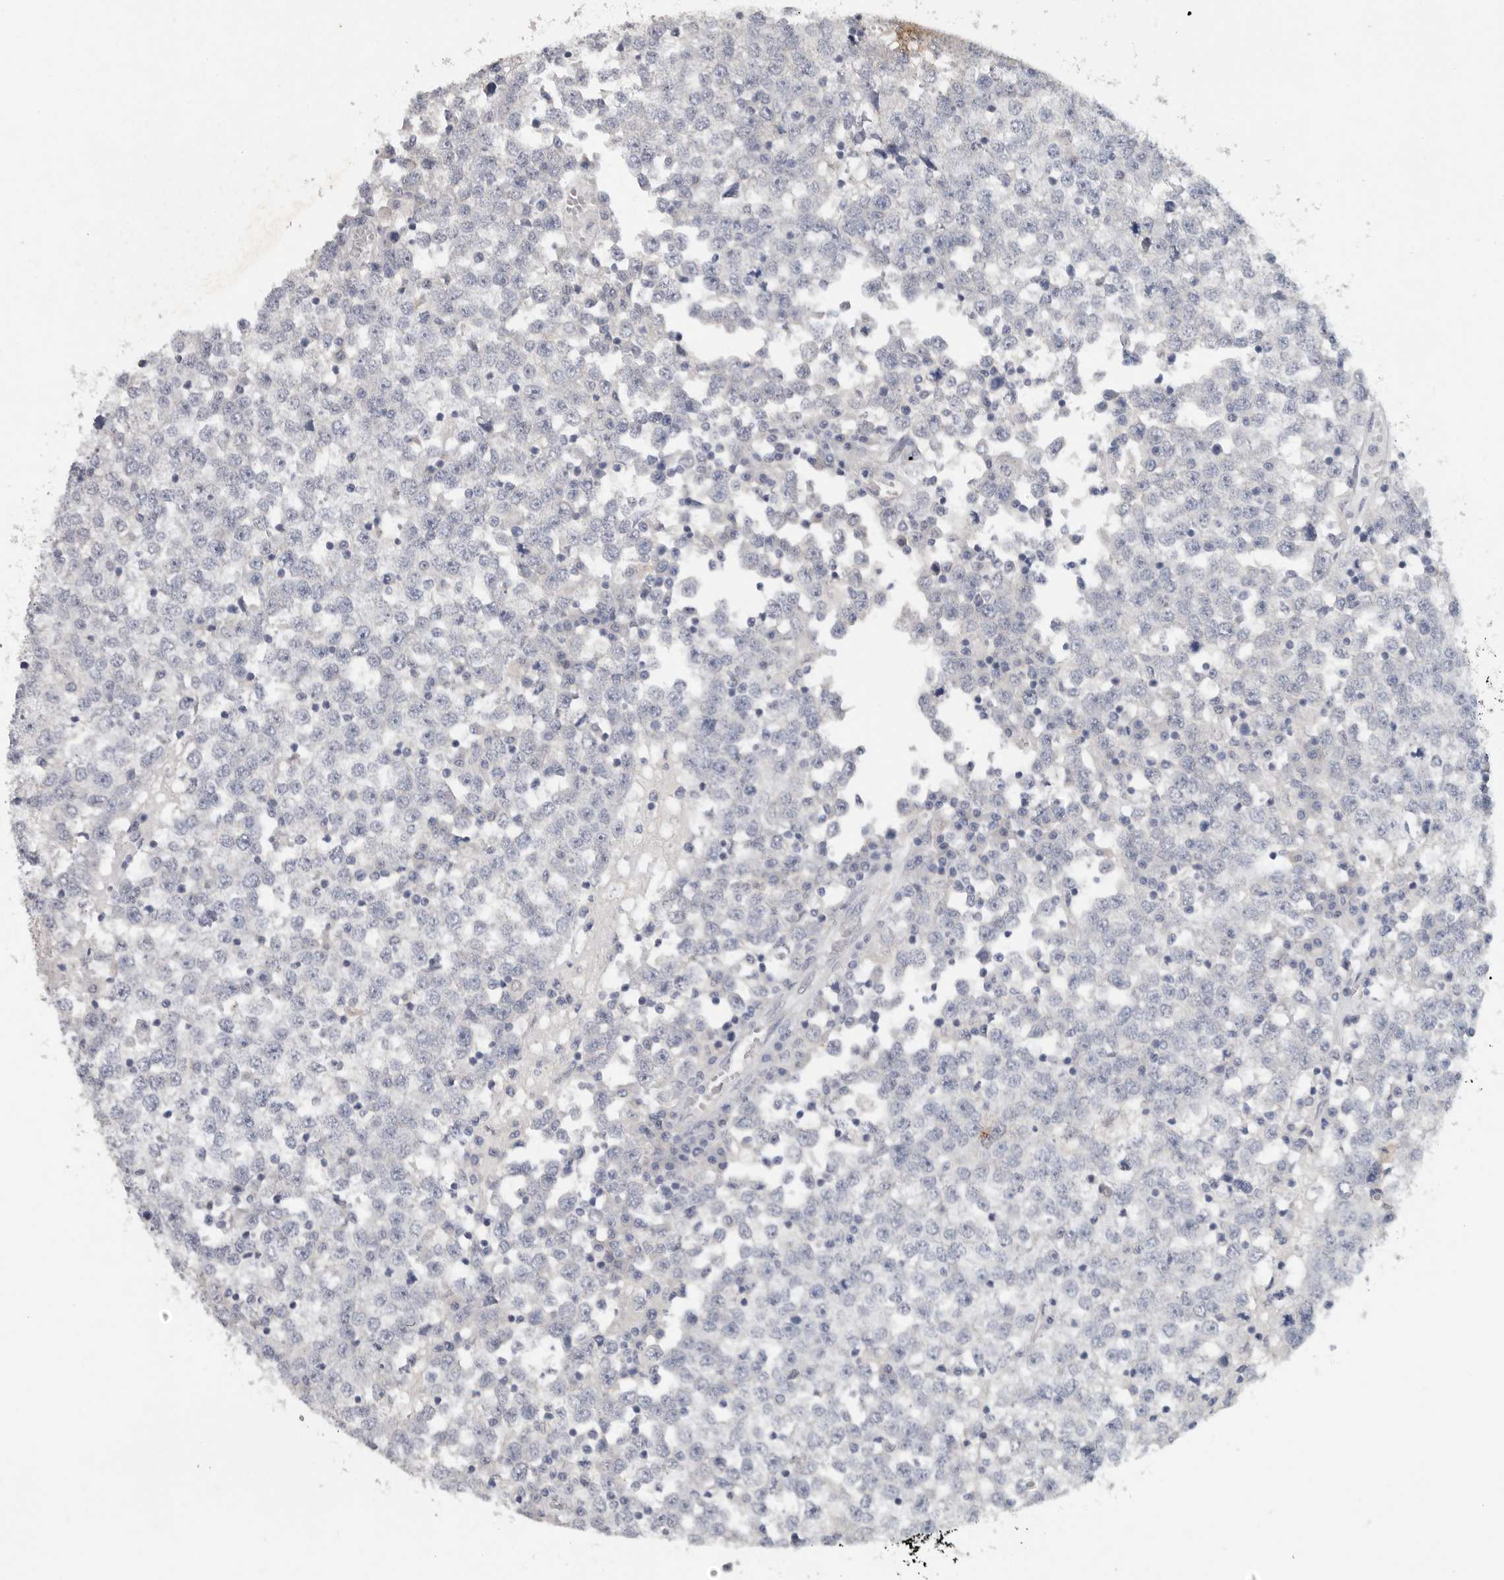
{"staining": {"intensity": "negative", "quantity": "none", "location": "none"}, "tissue": "testis cancer", "cell_type": "Tumor cells", "image_type": "cancer", "snomed": [{"axis": "morphology", "description": "Seminoma, NOS"}, {"axis": "topography", "description": "Testis"}], "caption": "Human testis cancer (seminoma) stained for a protein using immunohistochemistry displays no staining in tumor cells.", "gene": "REG4", "patient": {"sex": "male", "age": 65}}